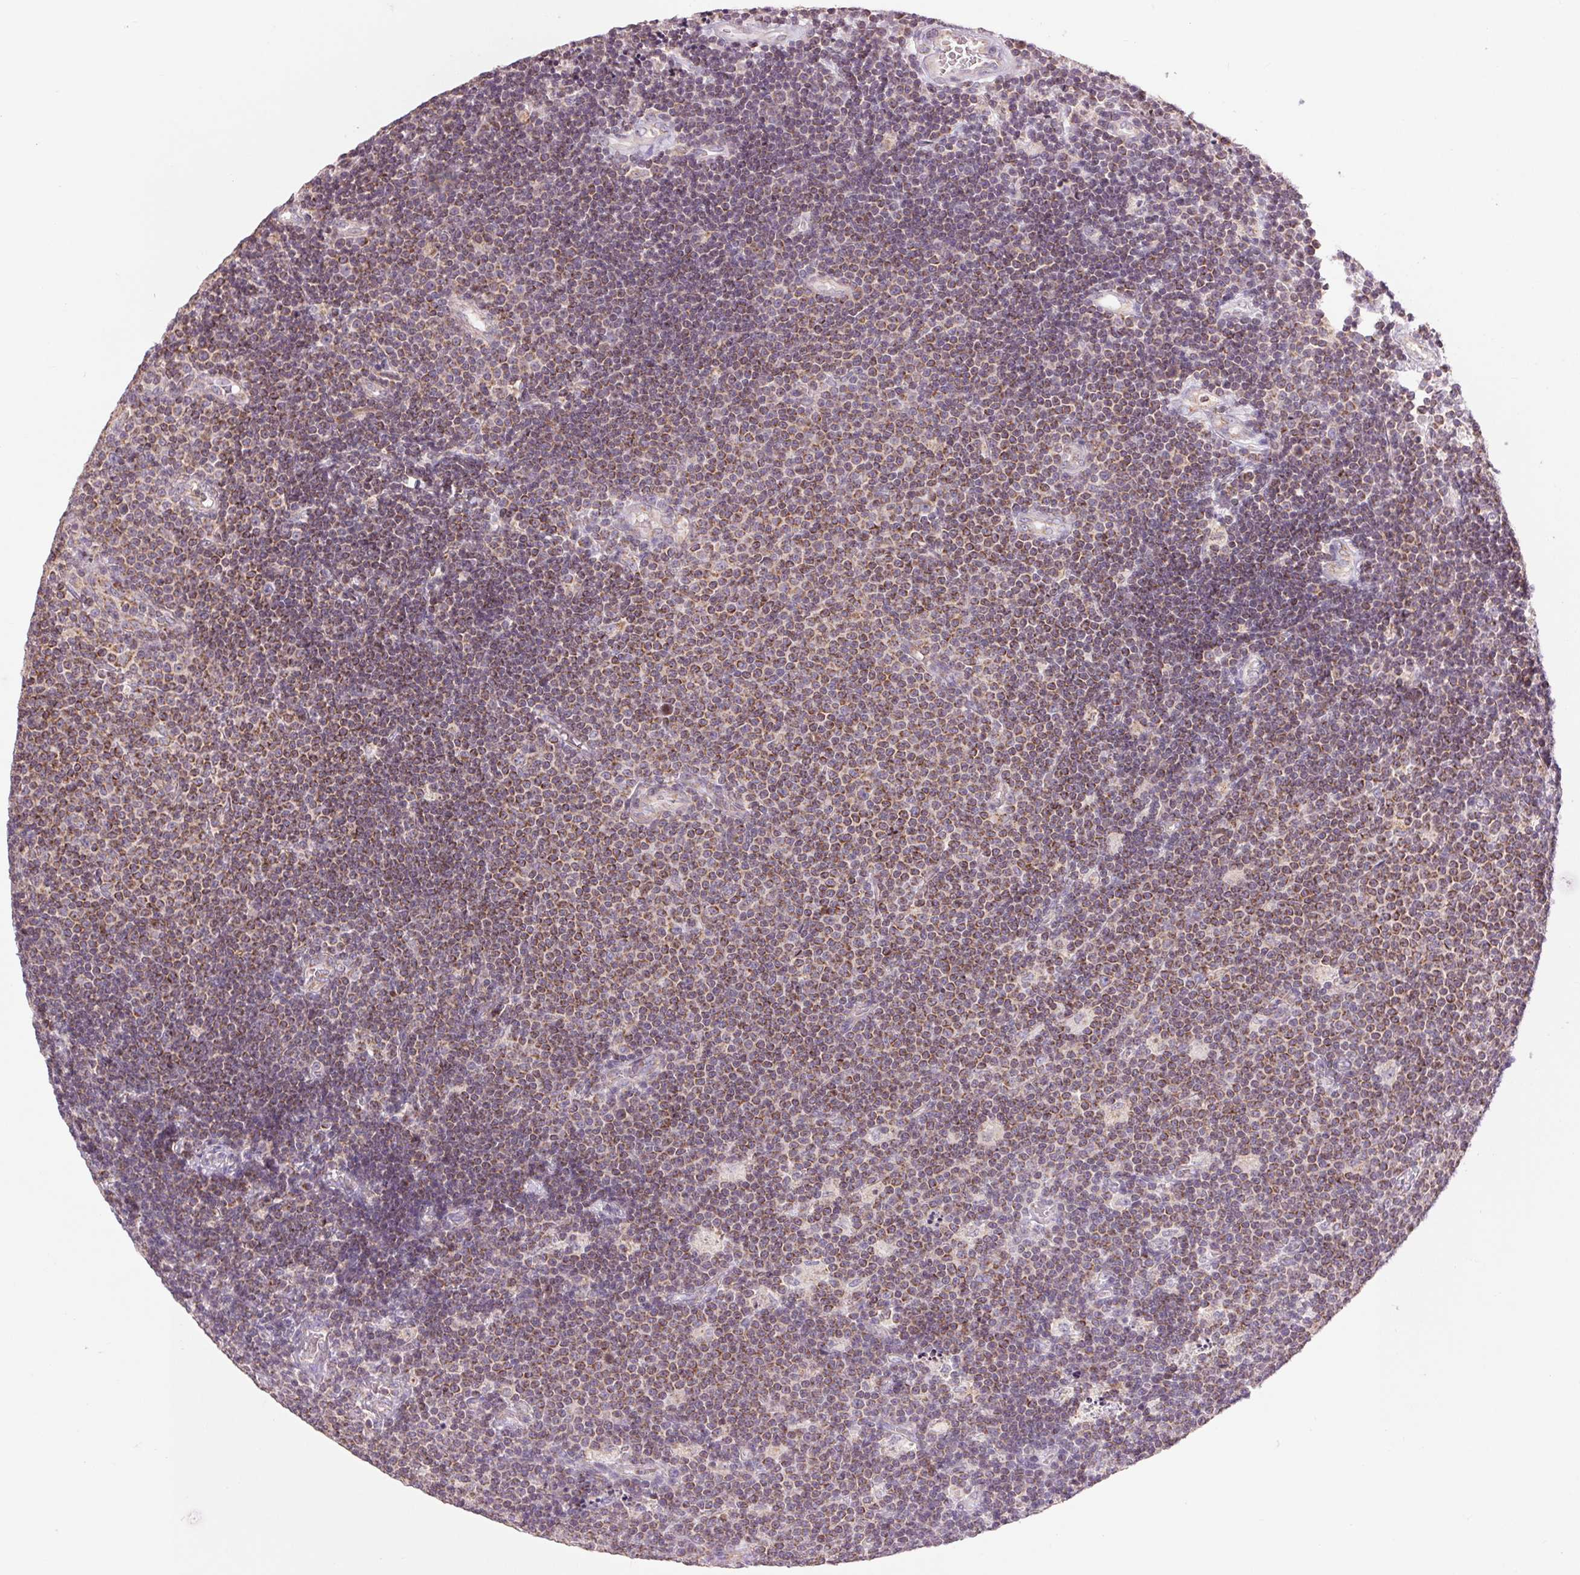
{"staining": {"intensity": "moderate", "quantity": ">75%", "location": "cytoplasmic/membranous"}, "tissue": "lymphoma", "cell_type": "Tumor cells", "image_type": "cancer", "snomed": [{"axis": "morphology", "description": "Malignant lymphoma, non-Hodgkin's type, Low grade"}, {"axis": "topography", "description": "Brain"}], "caption": "This is a micrograph of immunohistochemistry (IHC) staining of malignant lymphoma, non-Hodgkin's type (low-grade), which shows moderate positivity in the cytoplasmic/membranous of tumor cells.", "gene": "COX6A1", "patient": {"sex": "female", "age": 66}}